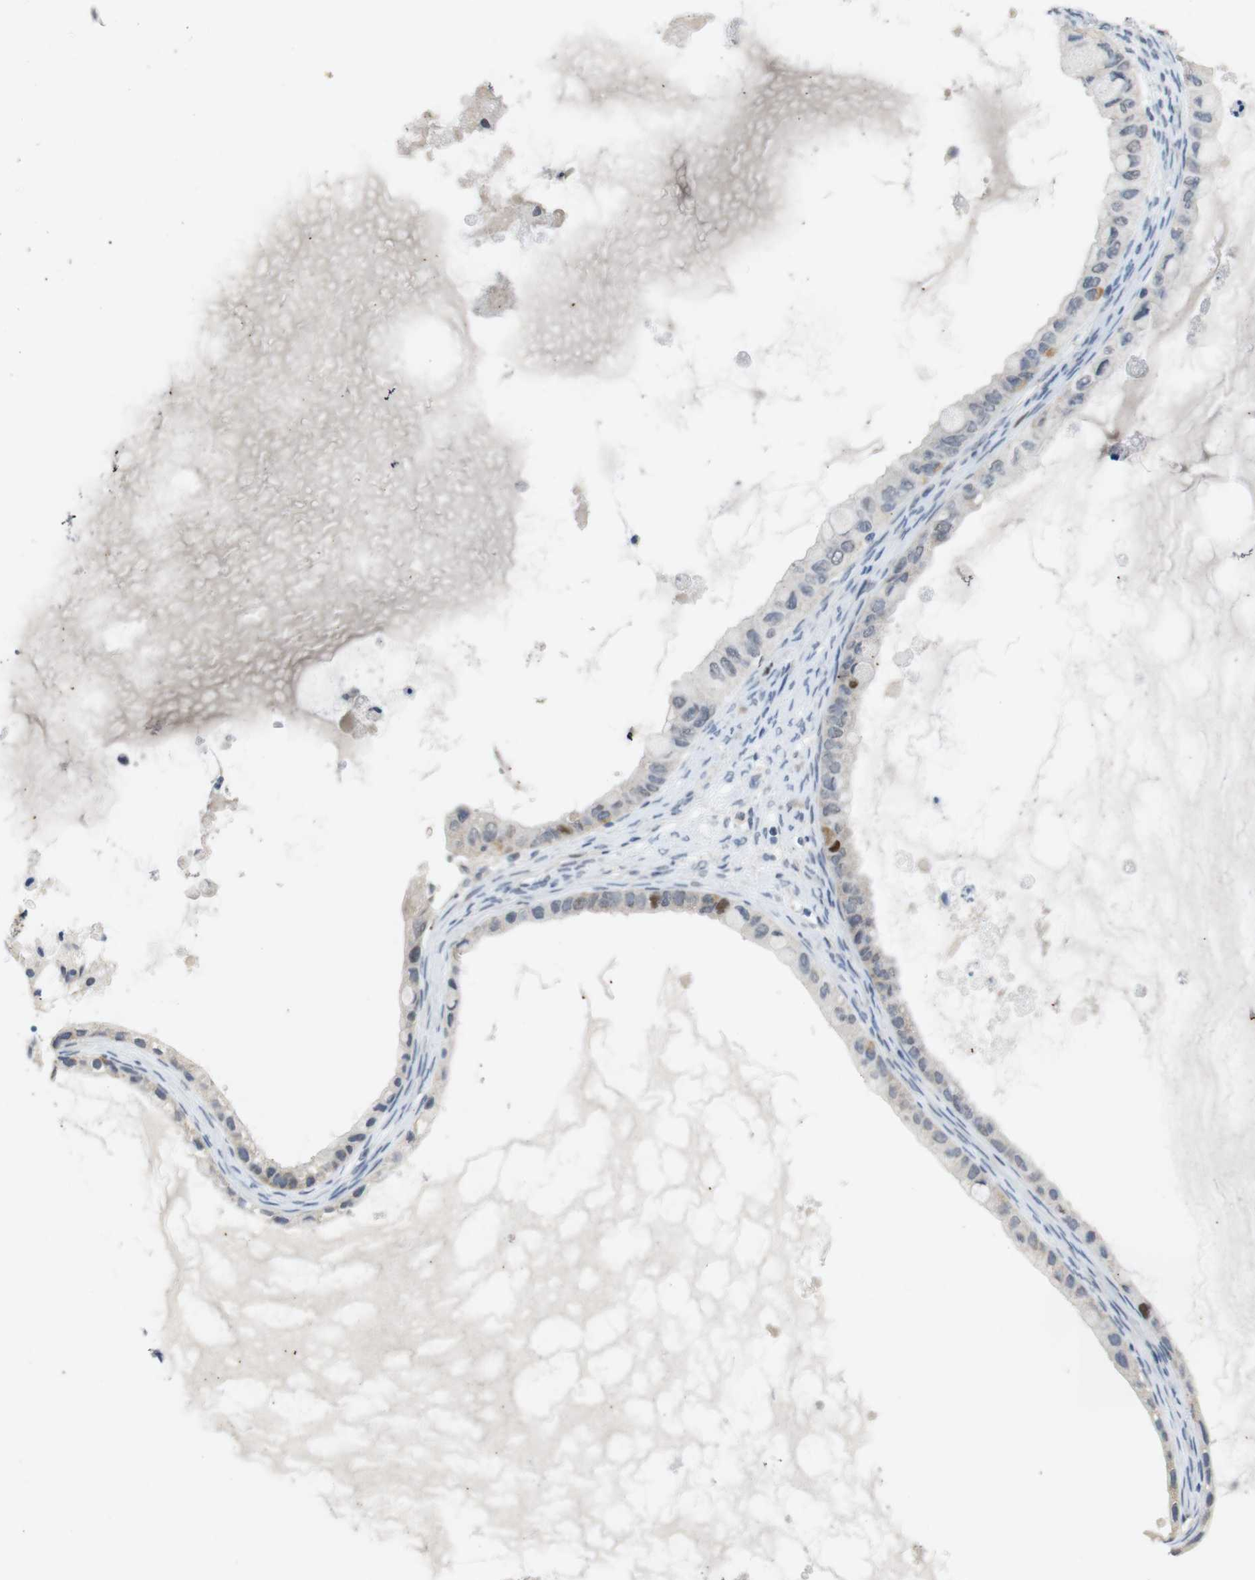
{"staining": {"intensity": "moderate", "quantity": "<25%", "location": "nuclear"}, "tissue": "ovarian cancer", "cell_type": "Tumor cells", "image_type": "cancer", "snomed": [{"axis": "morphology", "description": "Cystadenocarcinoma, mucinous, NOS"}, {"axis": "topography", "description": "Ovary"}], "caption": "A high-resolution histopathology image shows IHC staining of ovarian mucinous cystadenocarcinoma, which exhibits moderate nuclear staining in approximately <25% of tumor cells. Using DAB (brown) and hematoxylin (blue) stains, captured at high magnification using brightfield microscopy.", "gene": "SKP2", "patient": {"sex": "female", "age": 80}}